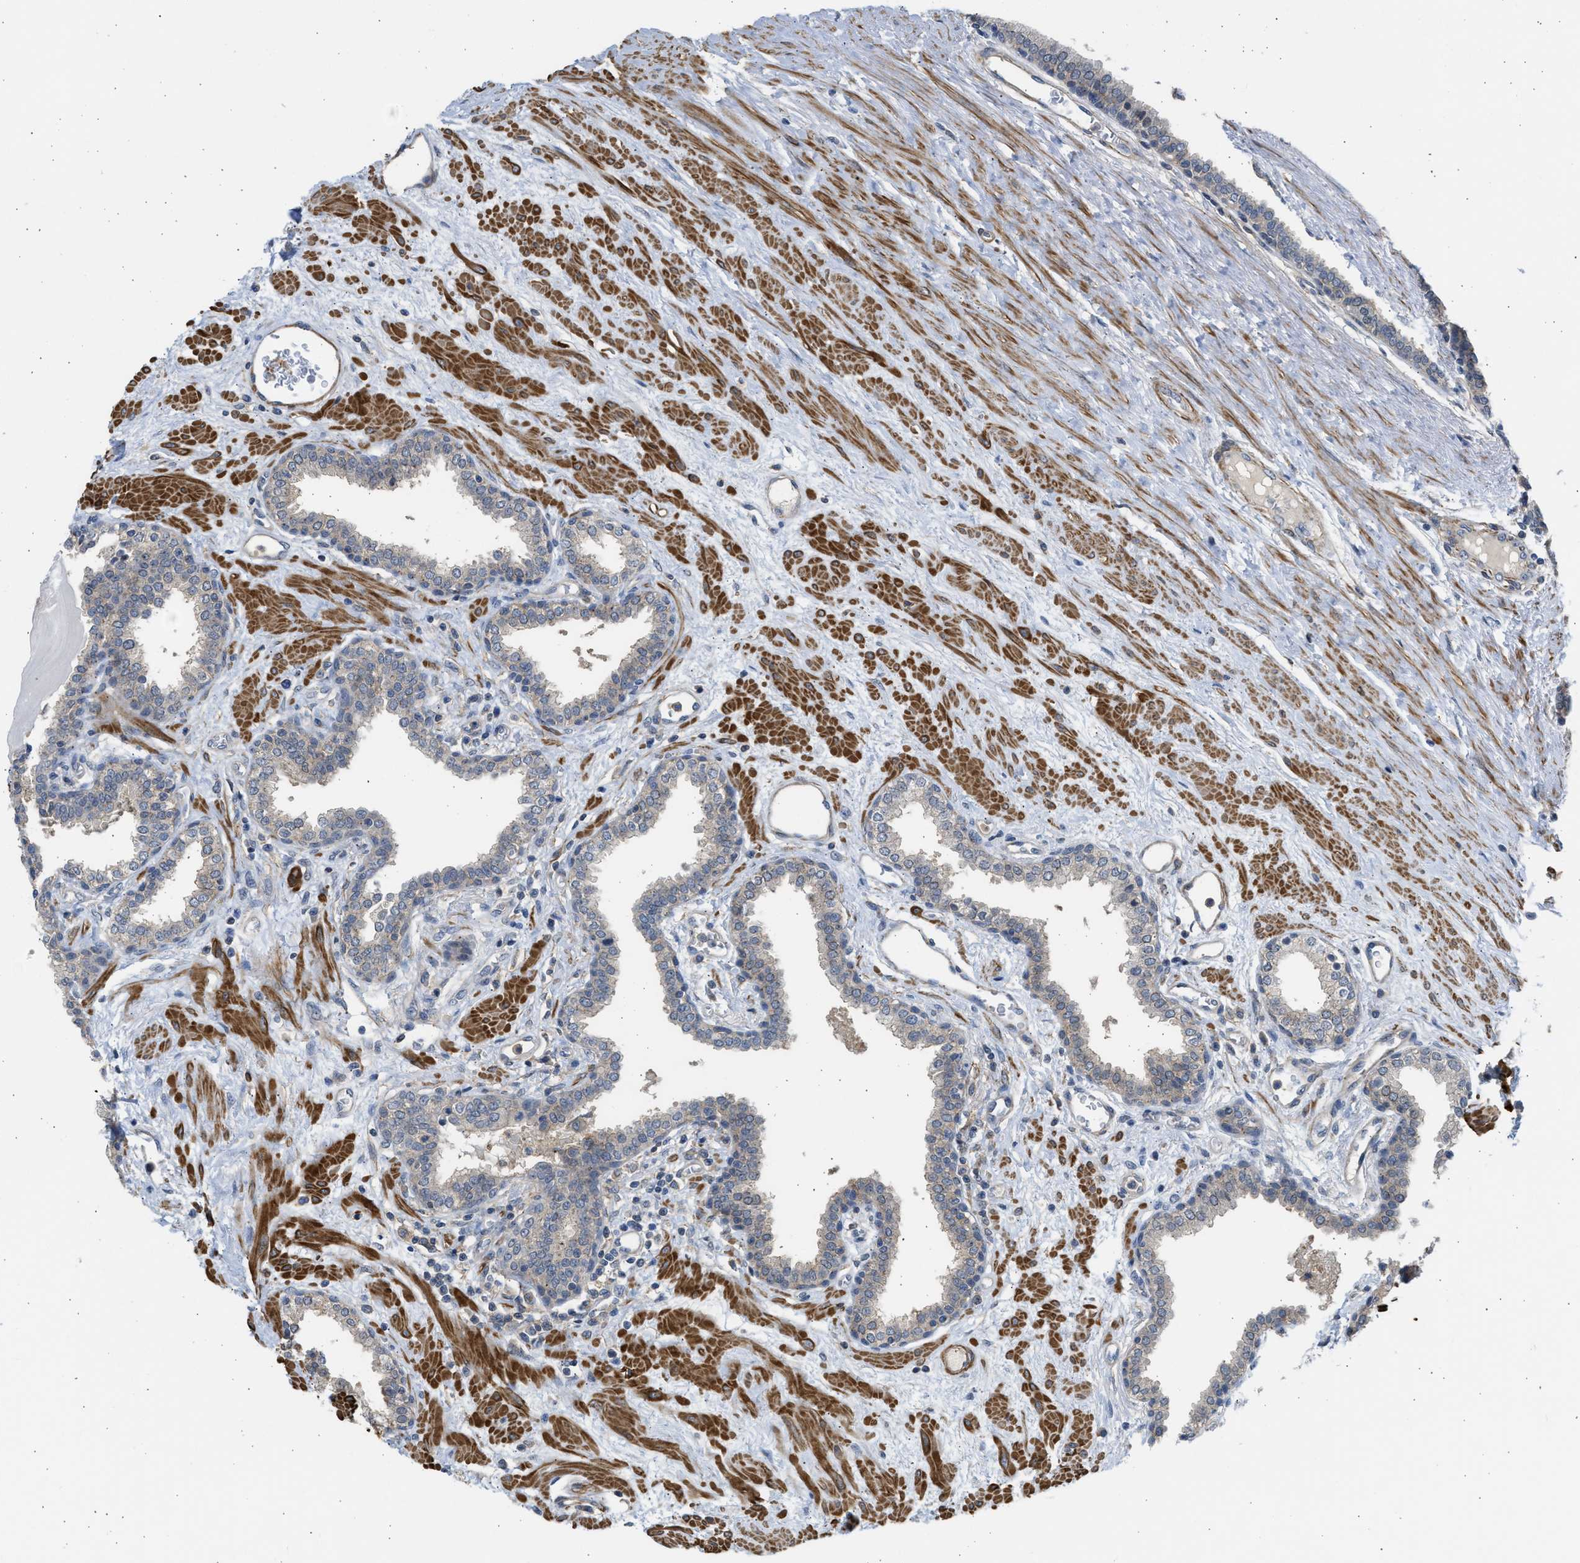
{"staining": {"intensity": "negative", "quantity": "none", "location": "none"}, "tissue": "prostate", "cell_type": "Glandular cells", "image_type": "normal", "snomed": [{"axis": "morphology", "description": "Normal tissue, NOS"}, {"axis": "topography", "description": "Prostate"}], "caption": "A high-resolution histopathology image shows immunohistochemistry (IHC) staining of normal prostate, which displays no significant positivity in glandular cells. The staining was performed using DAB to visualize the protein expression in brown, while the nuclei were stained in blue with hematoxylin (Magnification: 20x).", "gene": "PCNX3", "patient": {"sex": "male", "age": 51}}